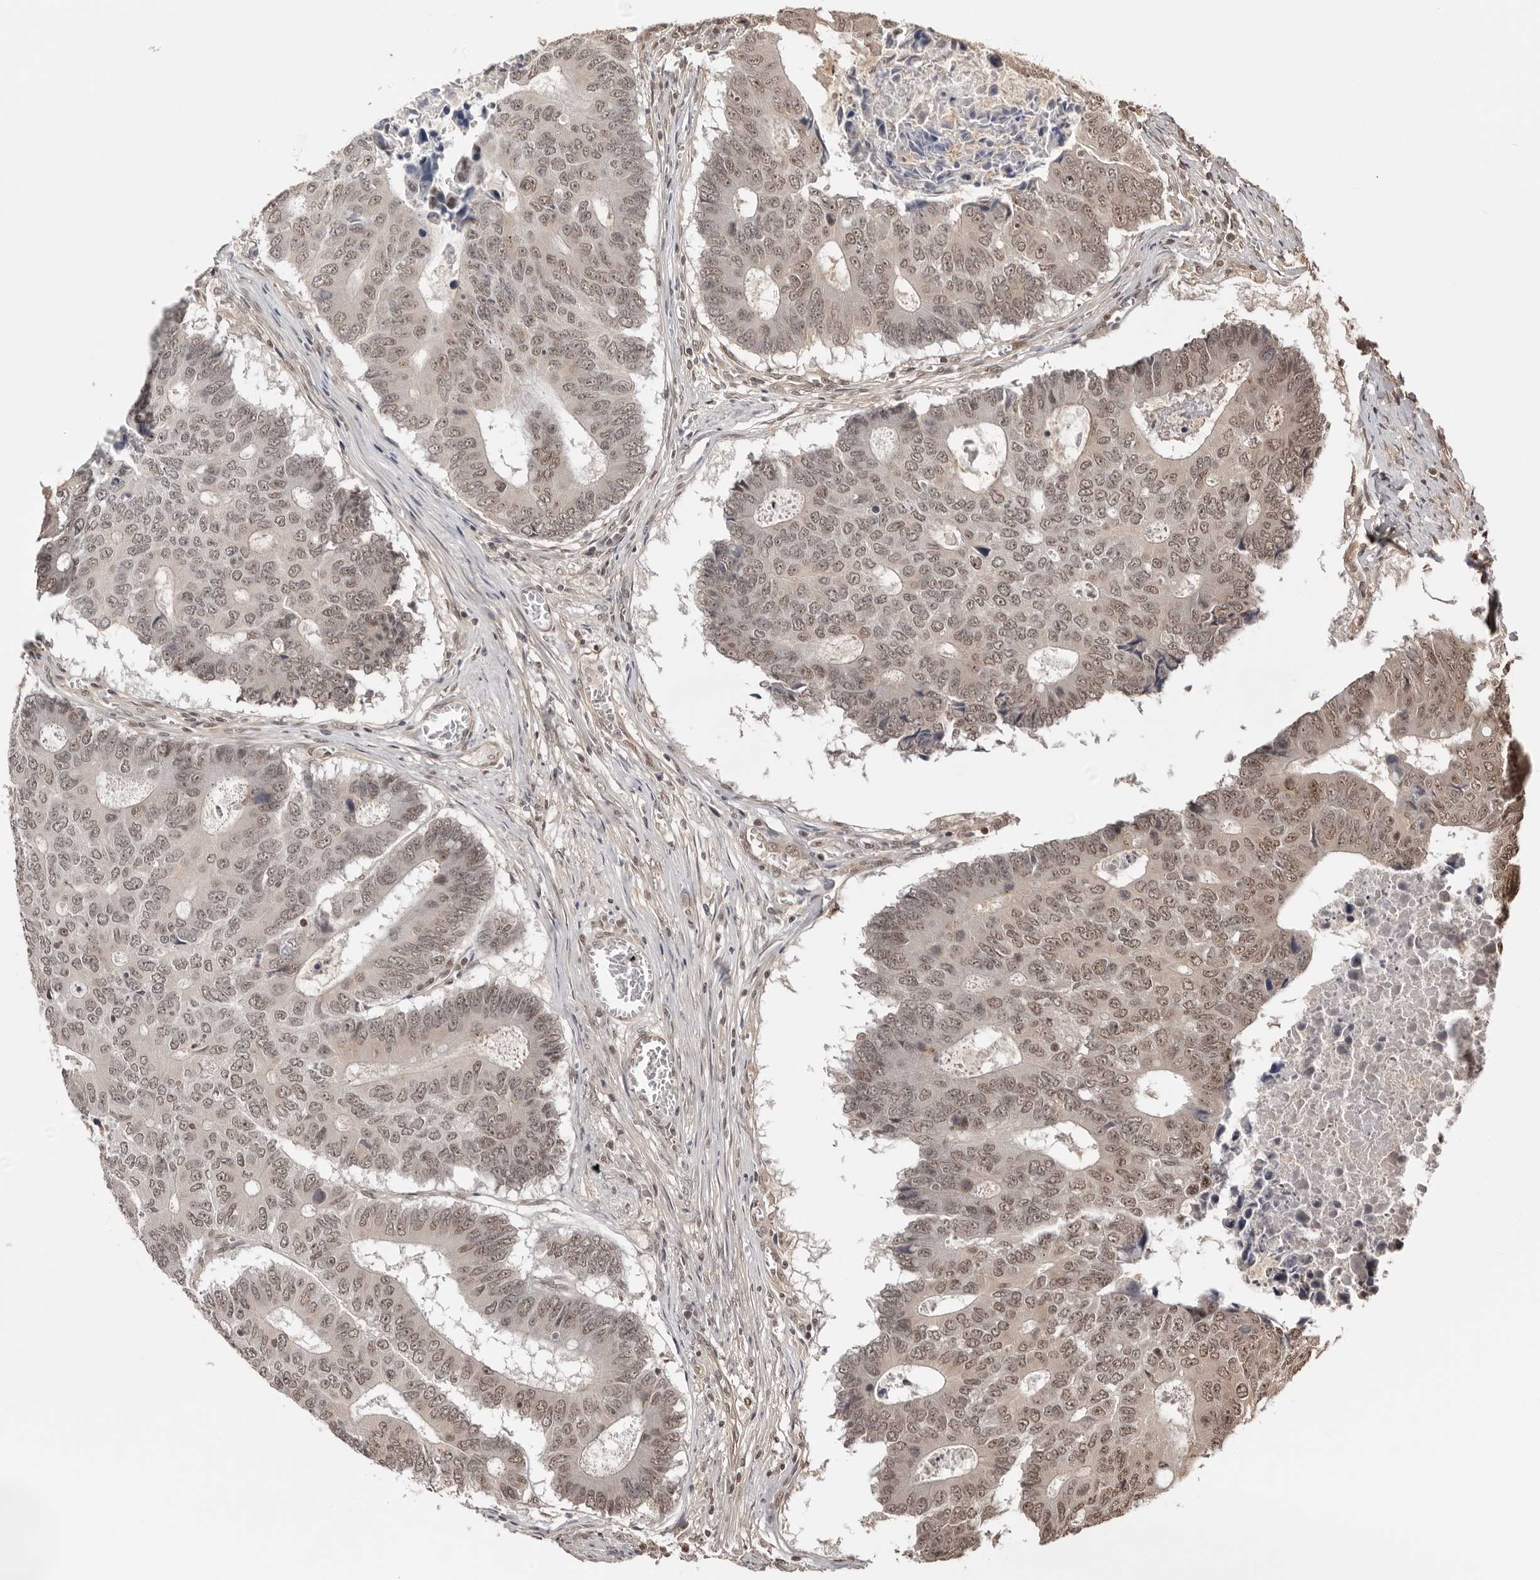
{"staining": {"intensity": "weak", "quantity": ">75%", "location": "nuclear"}, "tissue": "colorectal cancer", "cell_type": "Tumor cells", "image_type": "cancer", "snomed": [{"axis": "morphology", "description": "Adenocarcinoma, NOS"}, {"axis": "topography", "description": "Colon"}], "caption": "Protein staining of colorectal adenocarcinoma tissue demonstrates weak nuclear expression in approximately >75% of tumor cells.", "gene": "SDE2", "patient": {"sex": "male", "age": 87}}